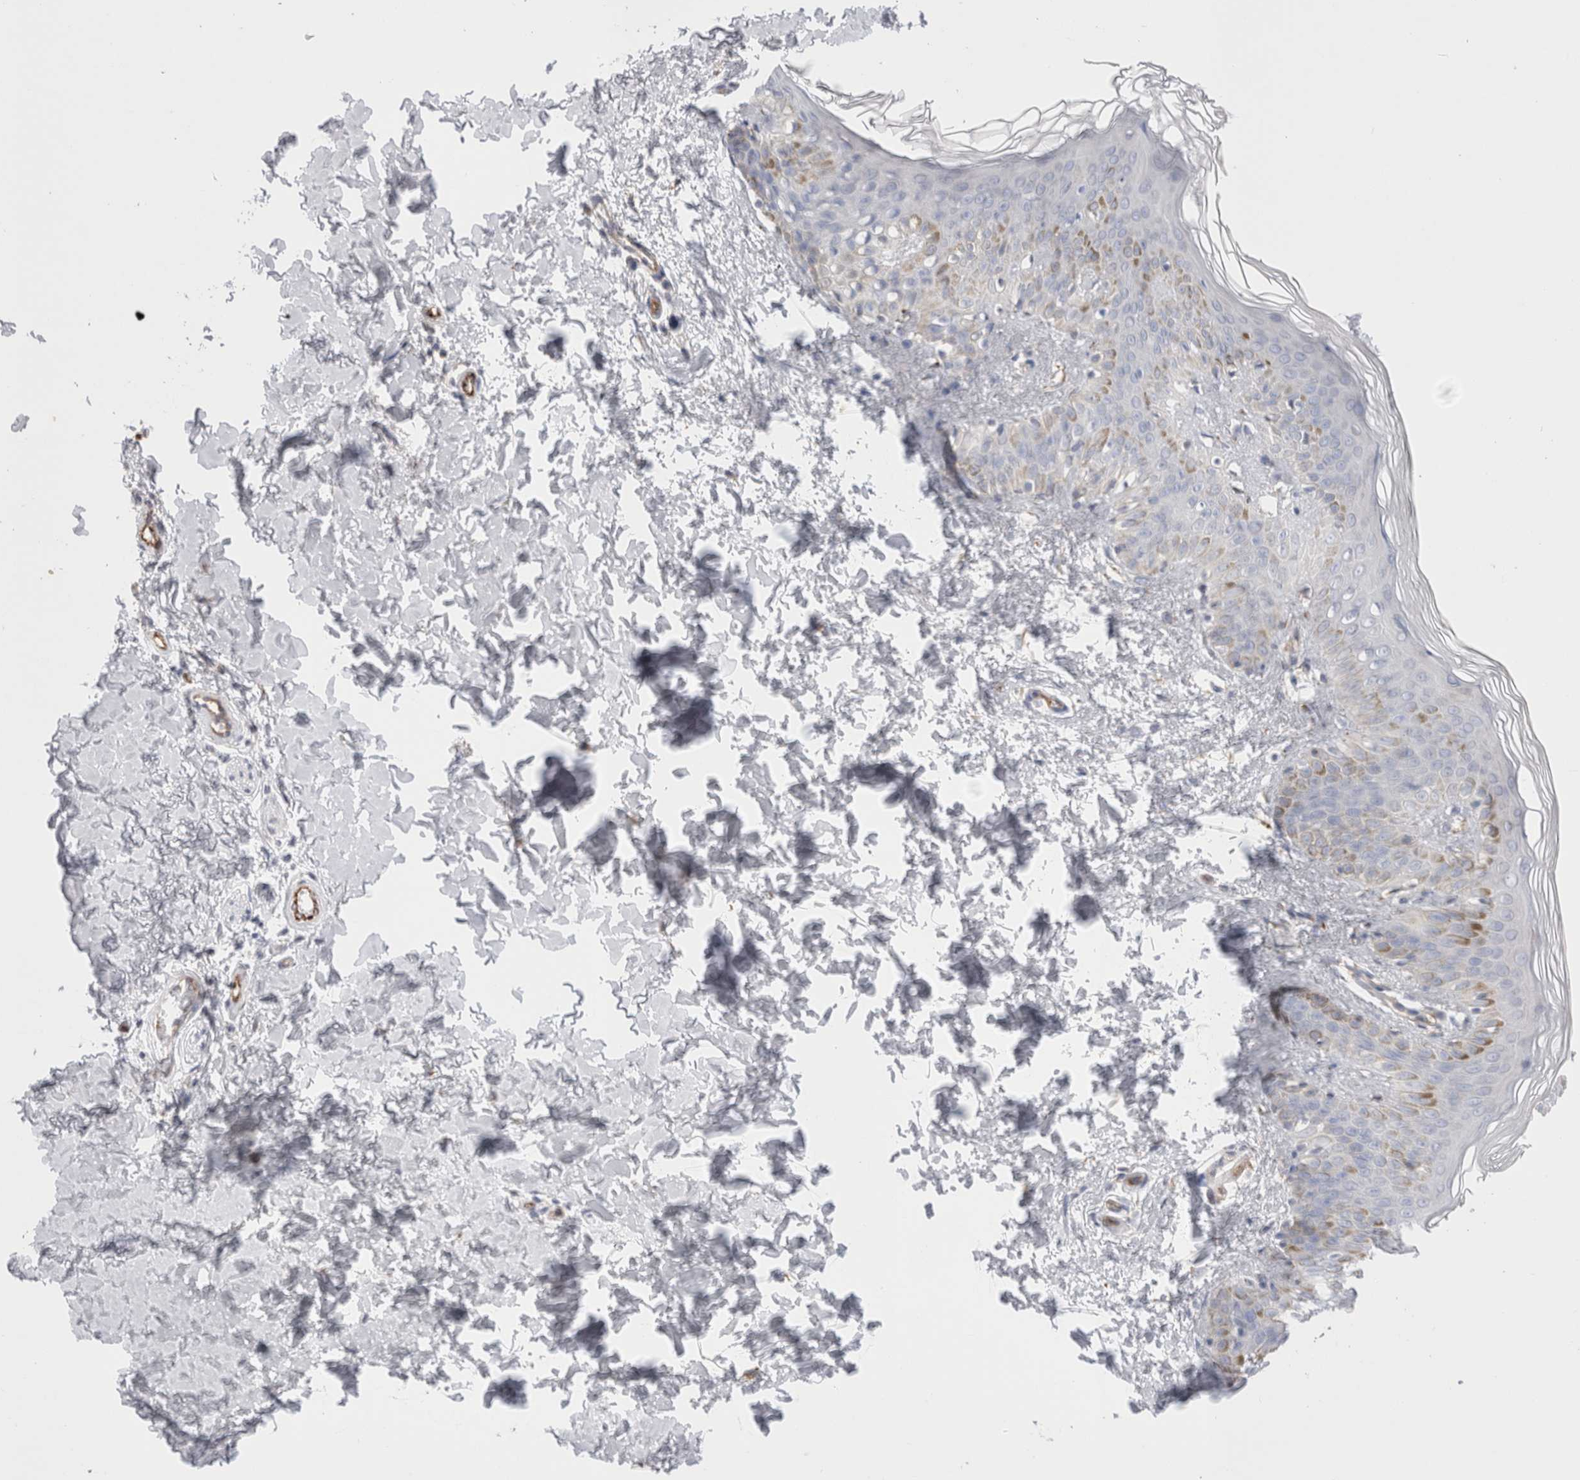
{"staining": {"intensity": "negative", "quantity": "none", "location": "none"}, "tissue": "skin", "cell_type": "Fibroblasts", "image_type": "normal", "snomed": [{"axis": "morphology", "description": "Normal tissue, NOS"}, {"axis": "morphology", "description": "Neoplasm, benign, NOS"}, {"axis": "topography", "description": "Skin"}, {"axis": "topography", "description": "Soft tissue"}], "caption": "Histopathology image shows no significant protein staining in fibroblasts of unremarkable skin. (DAB immunohistochemistry (IHC) with hematoxylin counter stain).", "gene": "CNPY4", "patient": {"sex": "male", "age": 26}}